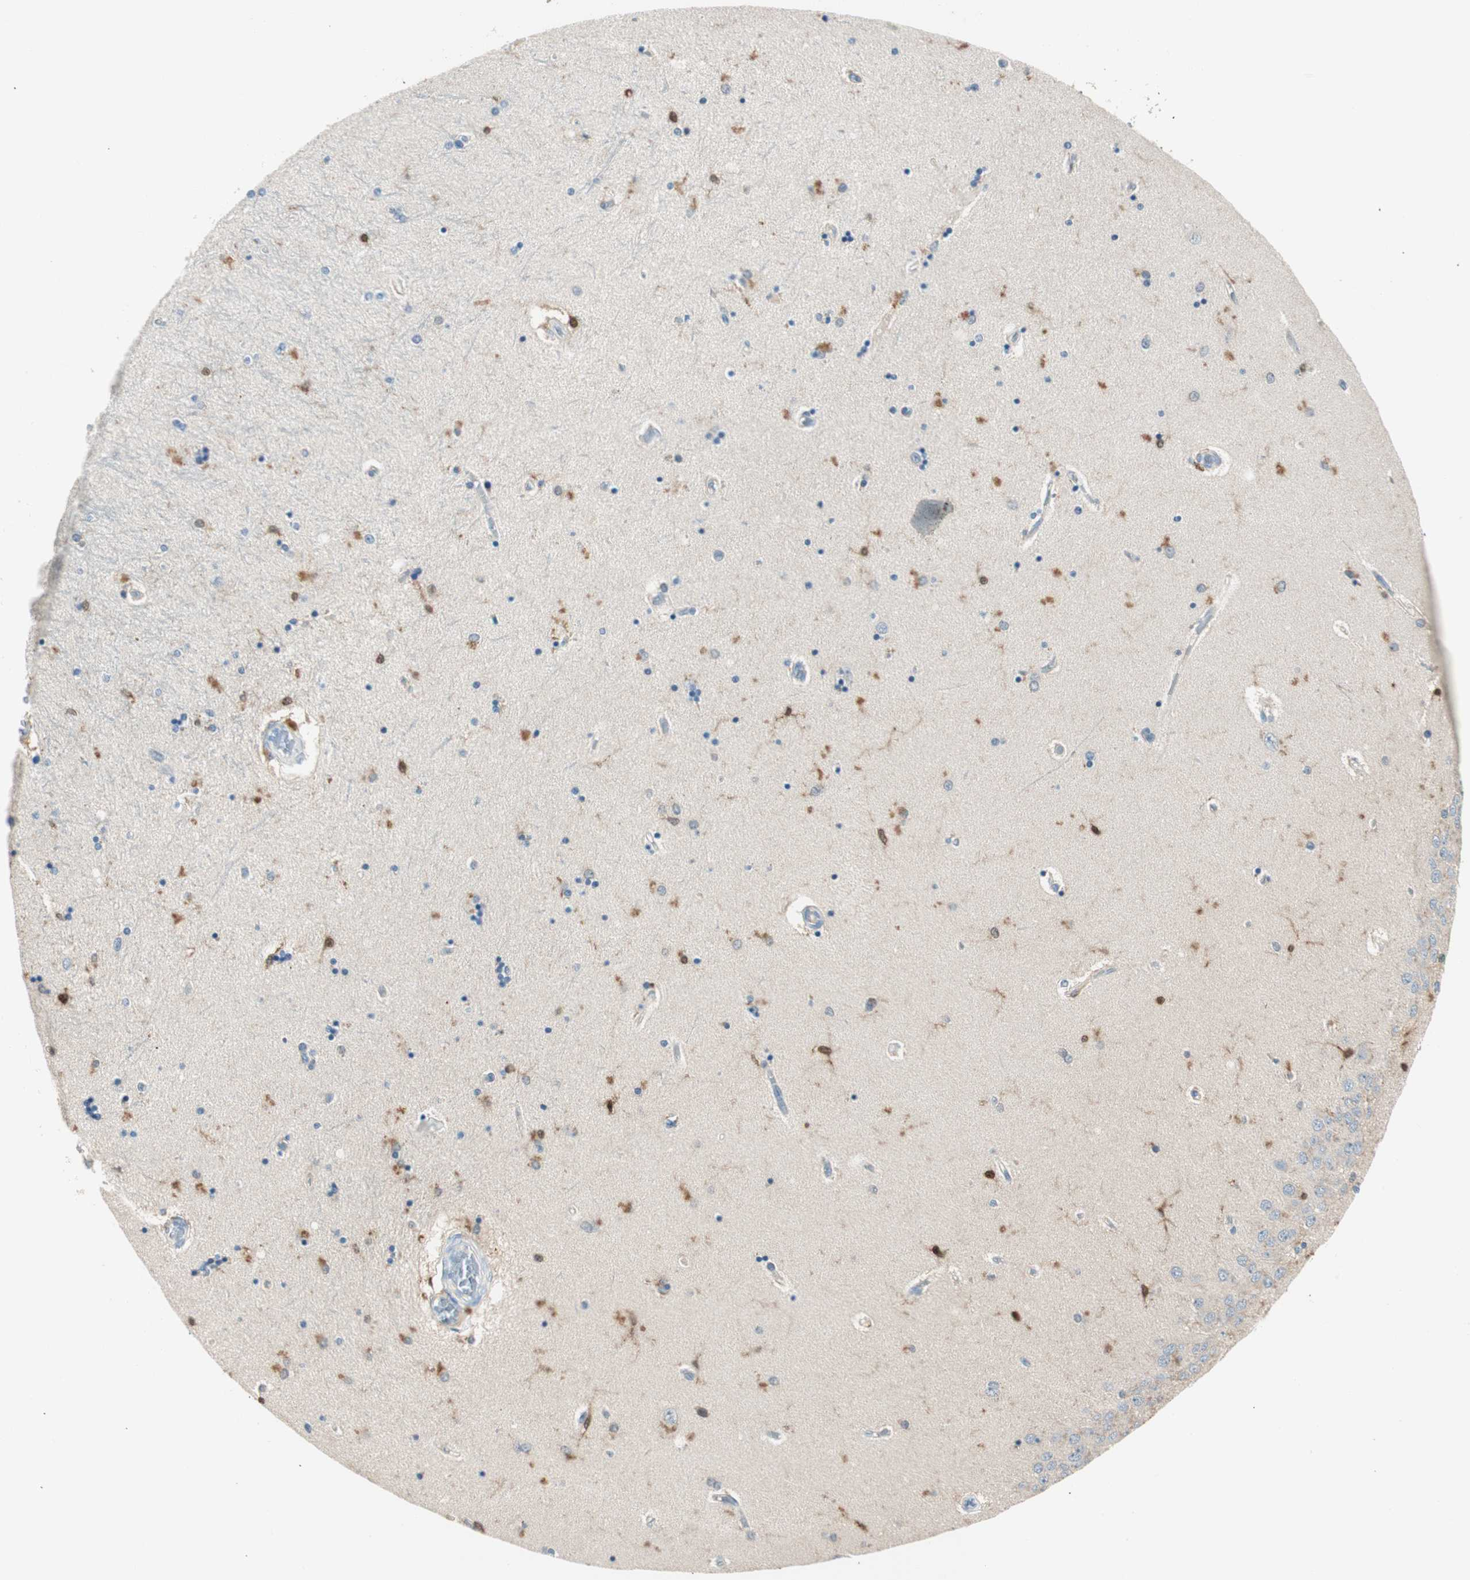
{"staining": {"intensity": "moderate", "quantity": "<25%", "location": "cytoplasmic/membranous,nuclear"}, "tissue": "hippocampus", "cell_type": "Glial cells", "image_type": "normal", "snomed": [{"axis": "morphology", "description": "Normal tissue, NOS"}, {"axis": "topography", "description": "Hippocampus"}], "caption": "High-magnification brightfield microscopy of benign hippocampus stained with DAB (3,3'-diaminobenzidine) (brown) and counterstained with hematoxylin (blue). glial cells exhibit moderate cytoplasmic/membranous,nuclear expression is present in about<25% of cells. (Stains: DAB (3,3'-diaminobenzidine) in brown, nuclei in blue, Microscopy: brightfield microscopy at high magnification).", "gene": "COTL1", "patient": {"sex": "female", "age": 54}}